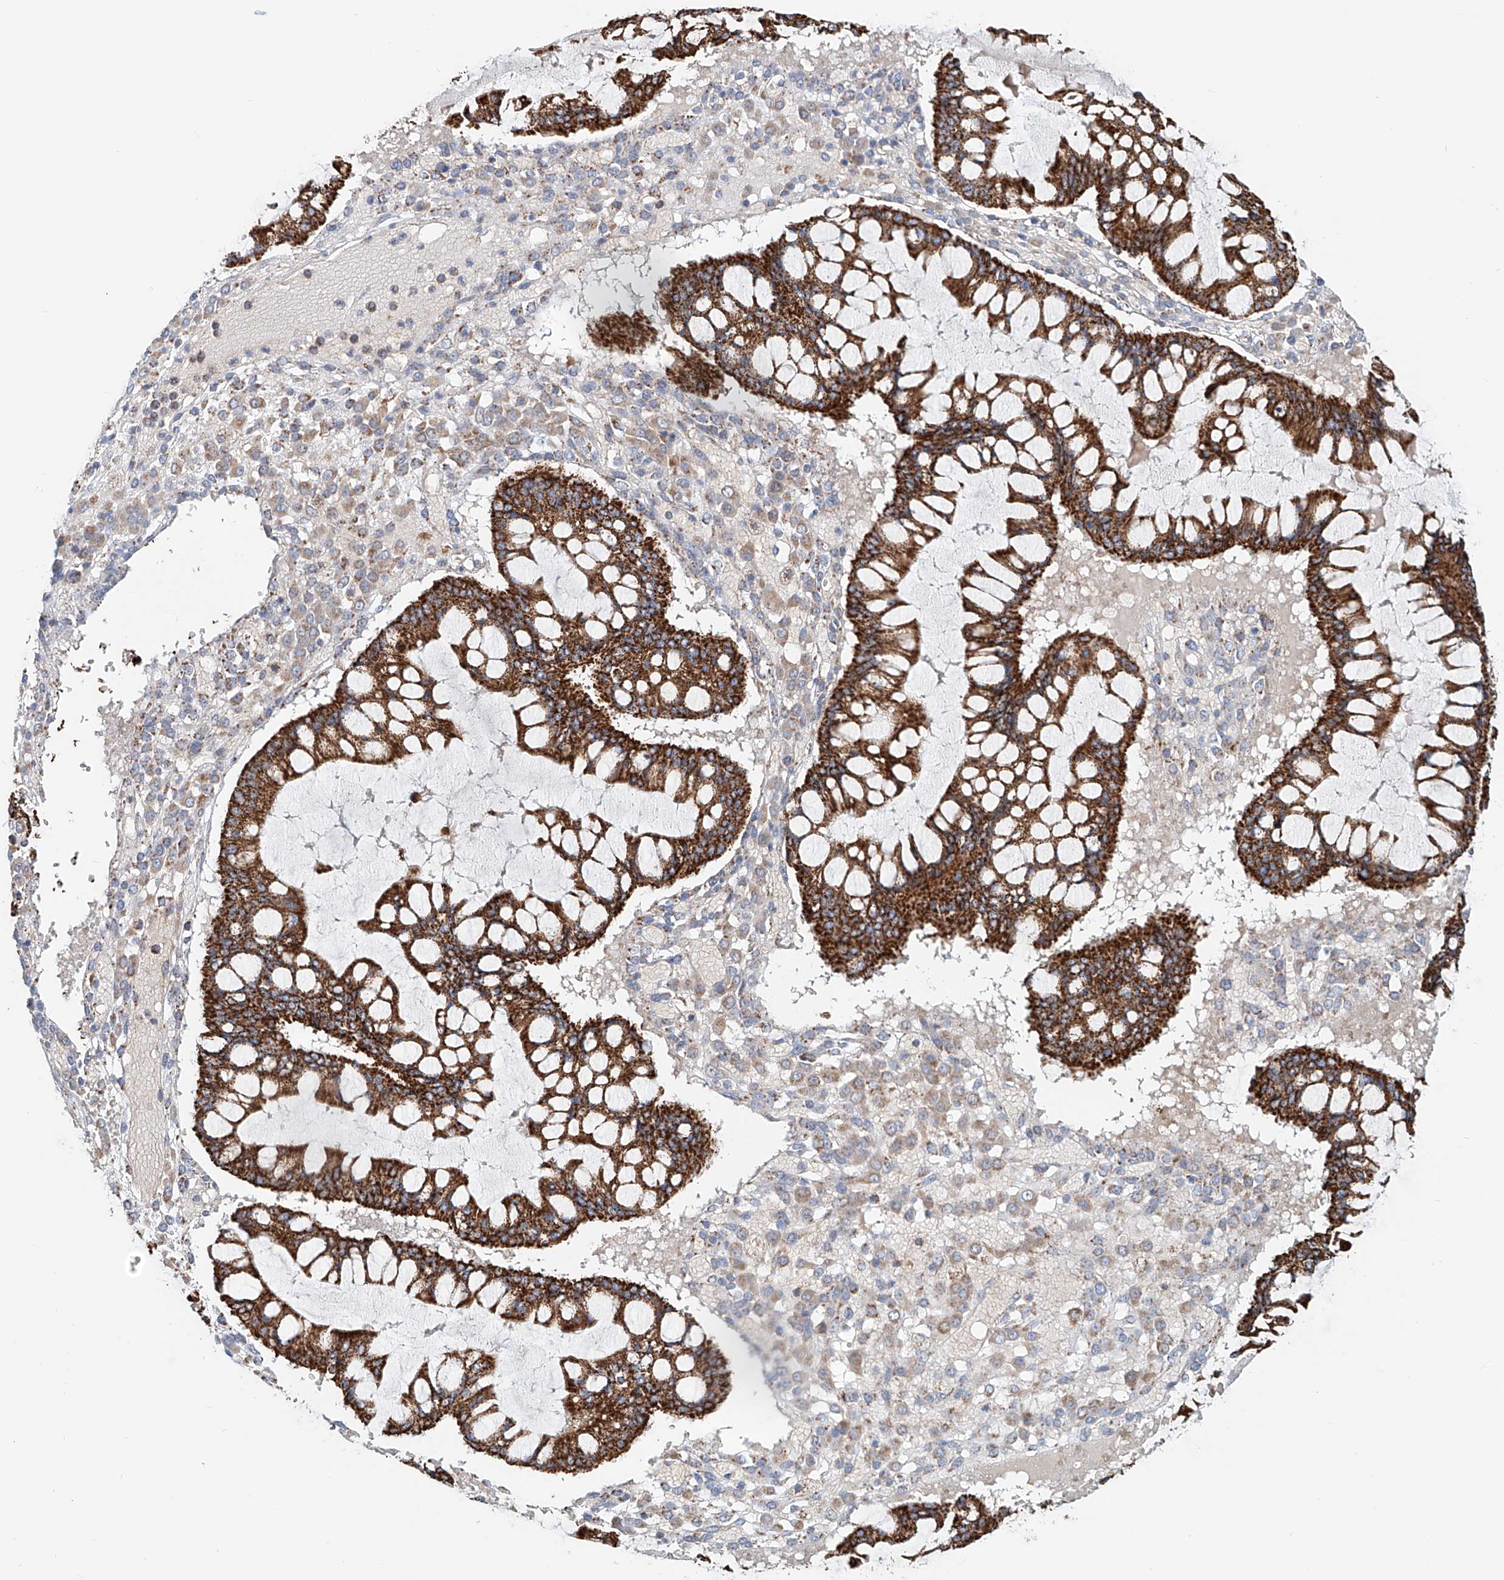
{"staining": {"intensity": "strong", "quantity": ">75%", "location": "cytoplasmic/membranous"}, "tissue": "ovarian cancer", "cell_type": "Tumor cells", "image_type": "cancer", "snomed": [{"axis": "morphology", "description": "Cystadenocarcinoma, mucinous, NOS"}, {"axis": "topography", "description": "Ovary"}], "caption": "Strong cytoplasmic/membranous protein positivity is appreciated in about >75% of tumor cells in ovarian cancer. The staining was performed using DAB (3,3'-diaminobenzidine), with brown indicating positive protein expression. Nuclei are stained blue with hematoxylin.", "gene": "CARD10", "patient": {"sex": "female", "age": 73}}